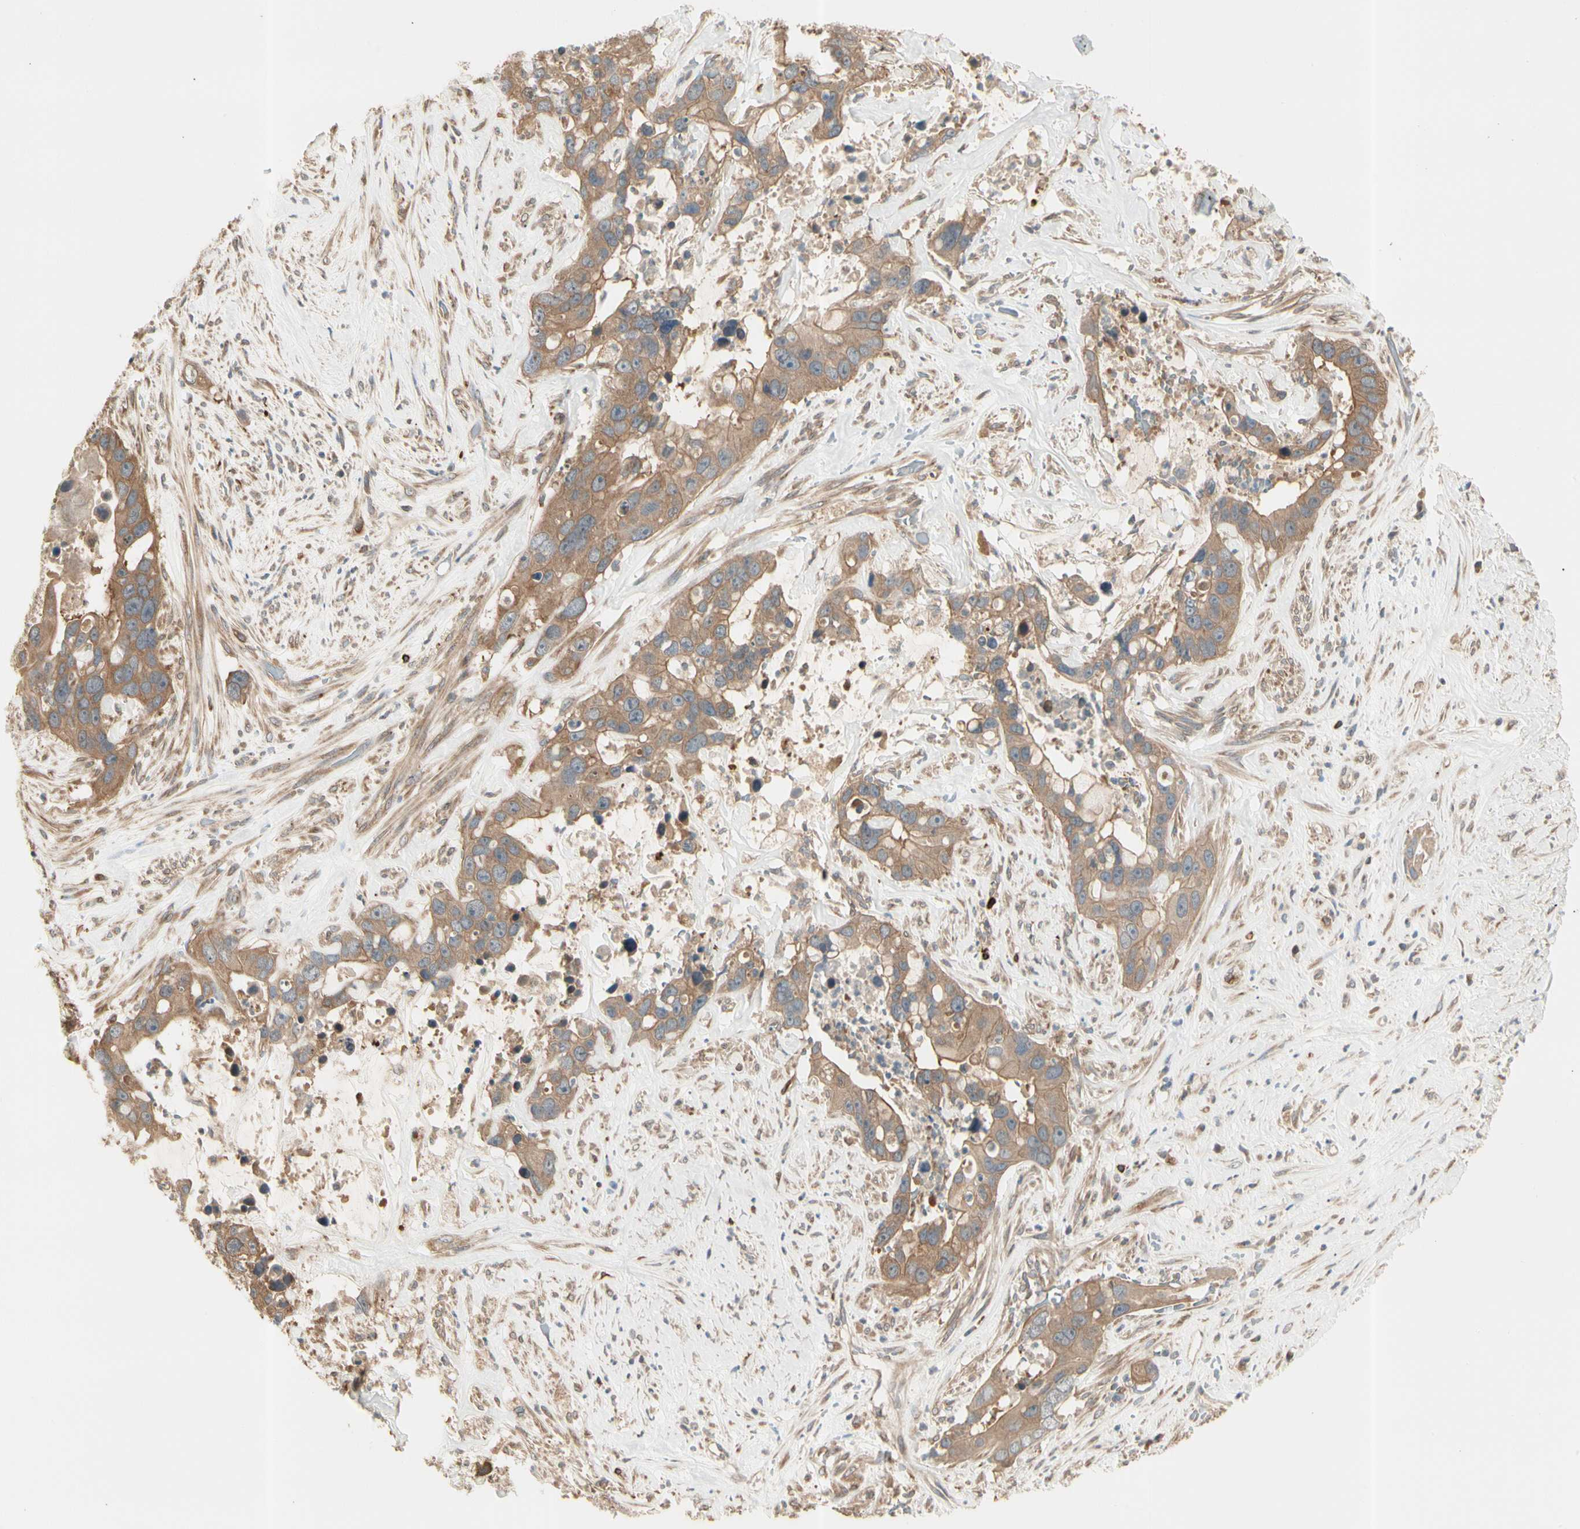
{"staining": {"intensity": "moderate", "quantity": ">75%", "location": "cytoplasmic/membranous"}, "tissue": "liver cancer", "cell_type": "Tumor cells", "image_type": "cancer", "snomed": [{"axis": "morphology", "description": "Cholangiocarcinoma"}, {"axis": "topography", "description": "Liver"}], "caption": "Liver cholangiocarcinoma was stained to show a protein in brown. There is medium levels of moderate cytoplasmic/membranous positivity in approximately >75% of tumor cells.", "gene": "IRAG1", "patient": {"sex": "female", "age": 65}}